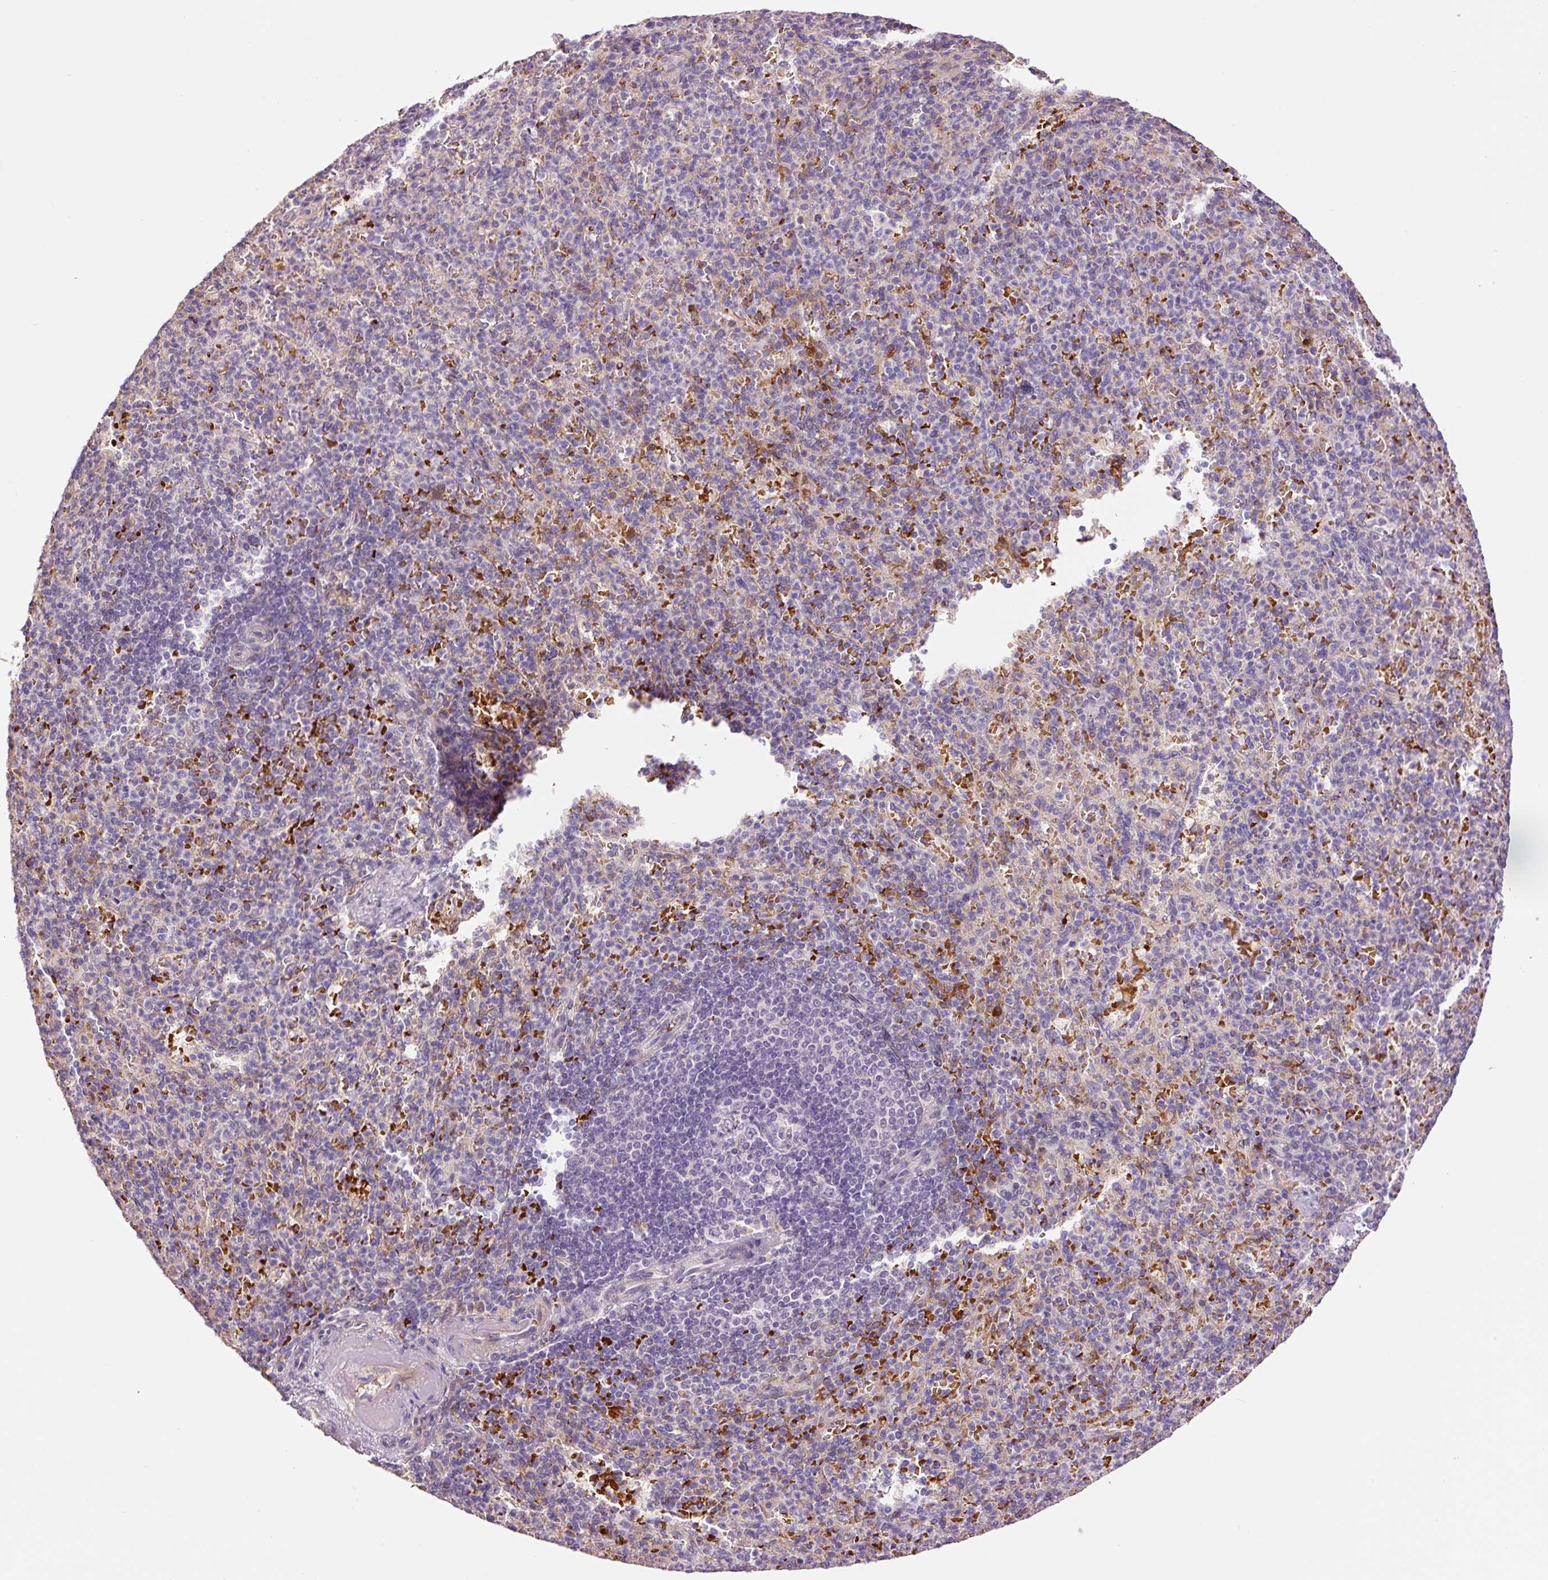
{"staining": {"intensity": "negative", "quantity": "none", "location": "none"}, "tissue": "spleen", "cell_type": "Cells in red pulp", "image_type": "normal", "snomed": [{"axis": "morphology", "description": "Normal tissue, NOS"}, {"axis": "topography", "description": "Spleen"}], "caption": "IHC of unremarkable human spleen shows no expression in cells in red pulp.", "gene": "TMEM235", "patient": {"sex": "female", "age": 74}}